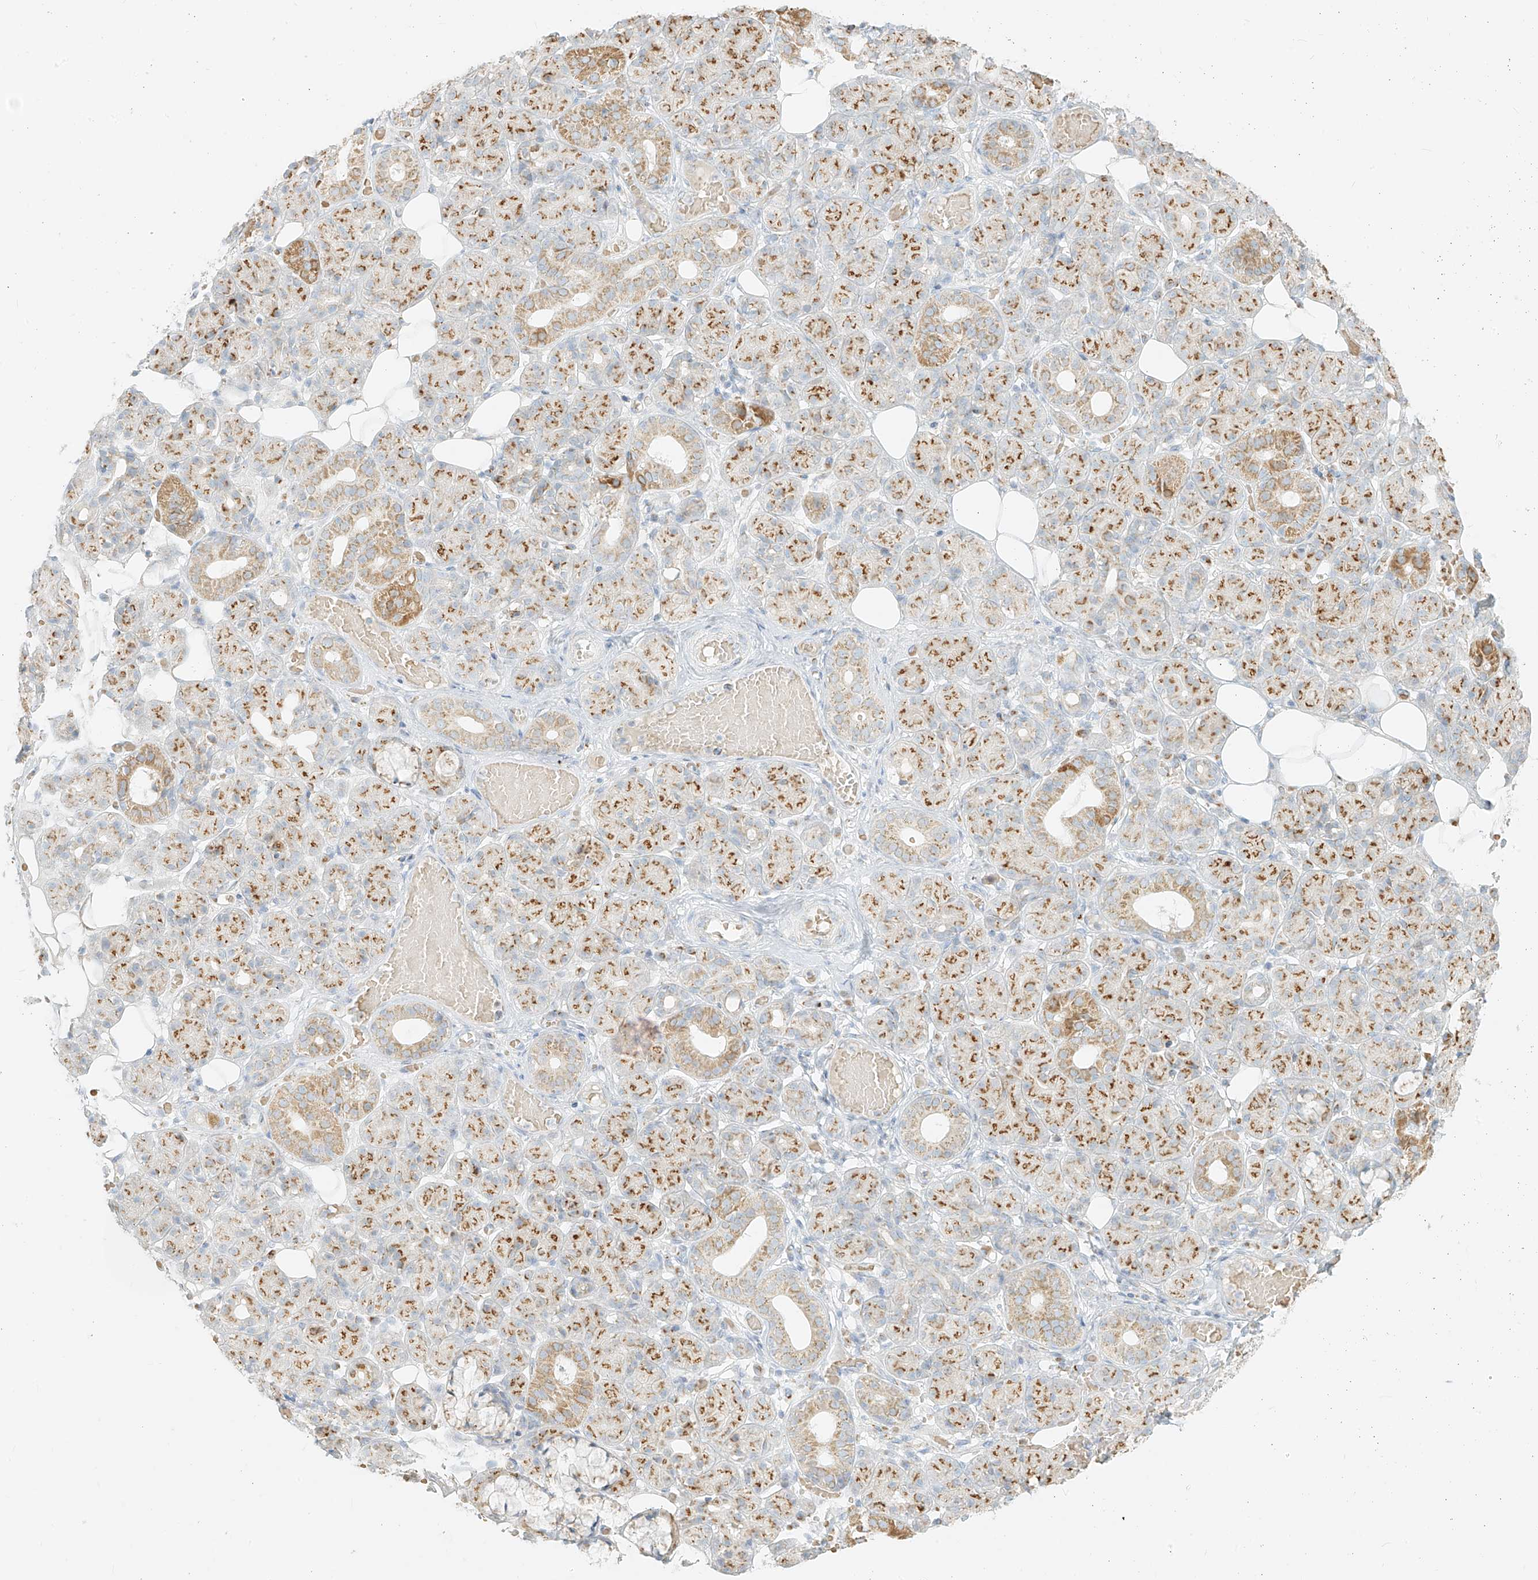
{"staining": {"intensity": "moderate", "quantity": ">75%", "location": "cytoplasmic/membranous"}, "tissue": "salivary gland", "cell_type": "Glandular cells", "image_type": "normal", "snomed": [{"axis": "morphology", "description": "Normal tissue, NOS"}, {"axis": "topography", "description": "Salivary gland"}], "caption": "Immunohistochemical staining of unremarkable salivary gland displays moderate cytoplasmic/membranous protein positivity in approximately >75% of glandular cells. The staining is performed using DAB brown chromogen to label protein expression. The nuclei are counter-stained blue using hematoxylin.", "gene": "TMEM87B", "patient": {"sex": "male", "age": 63}}